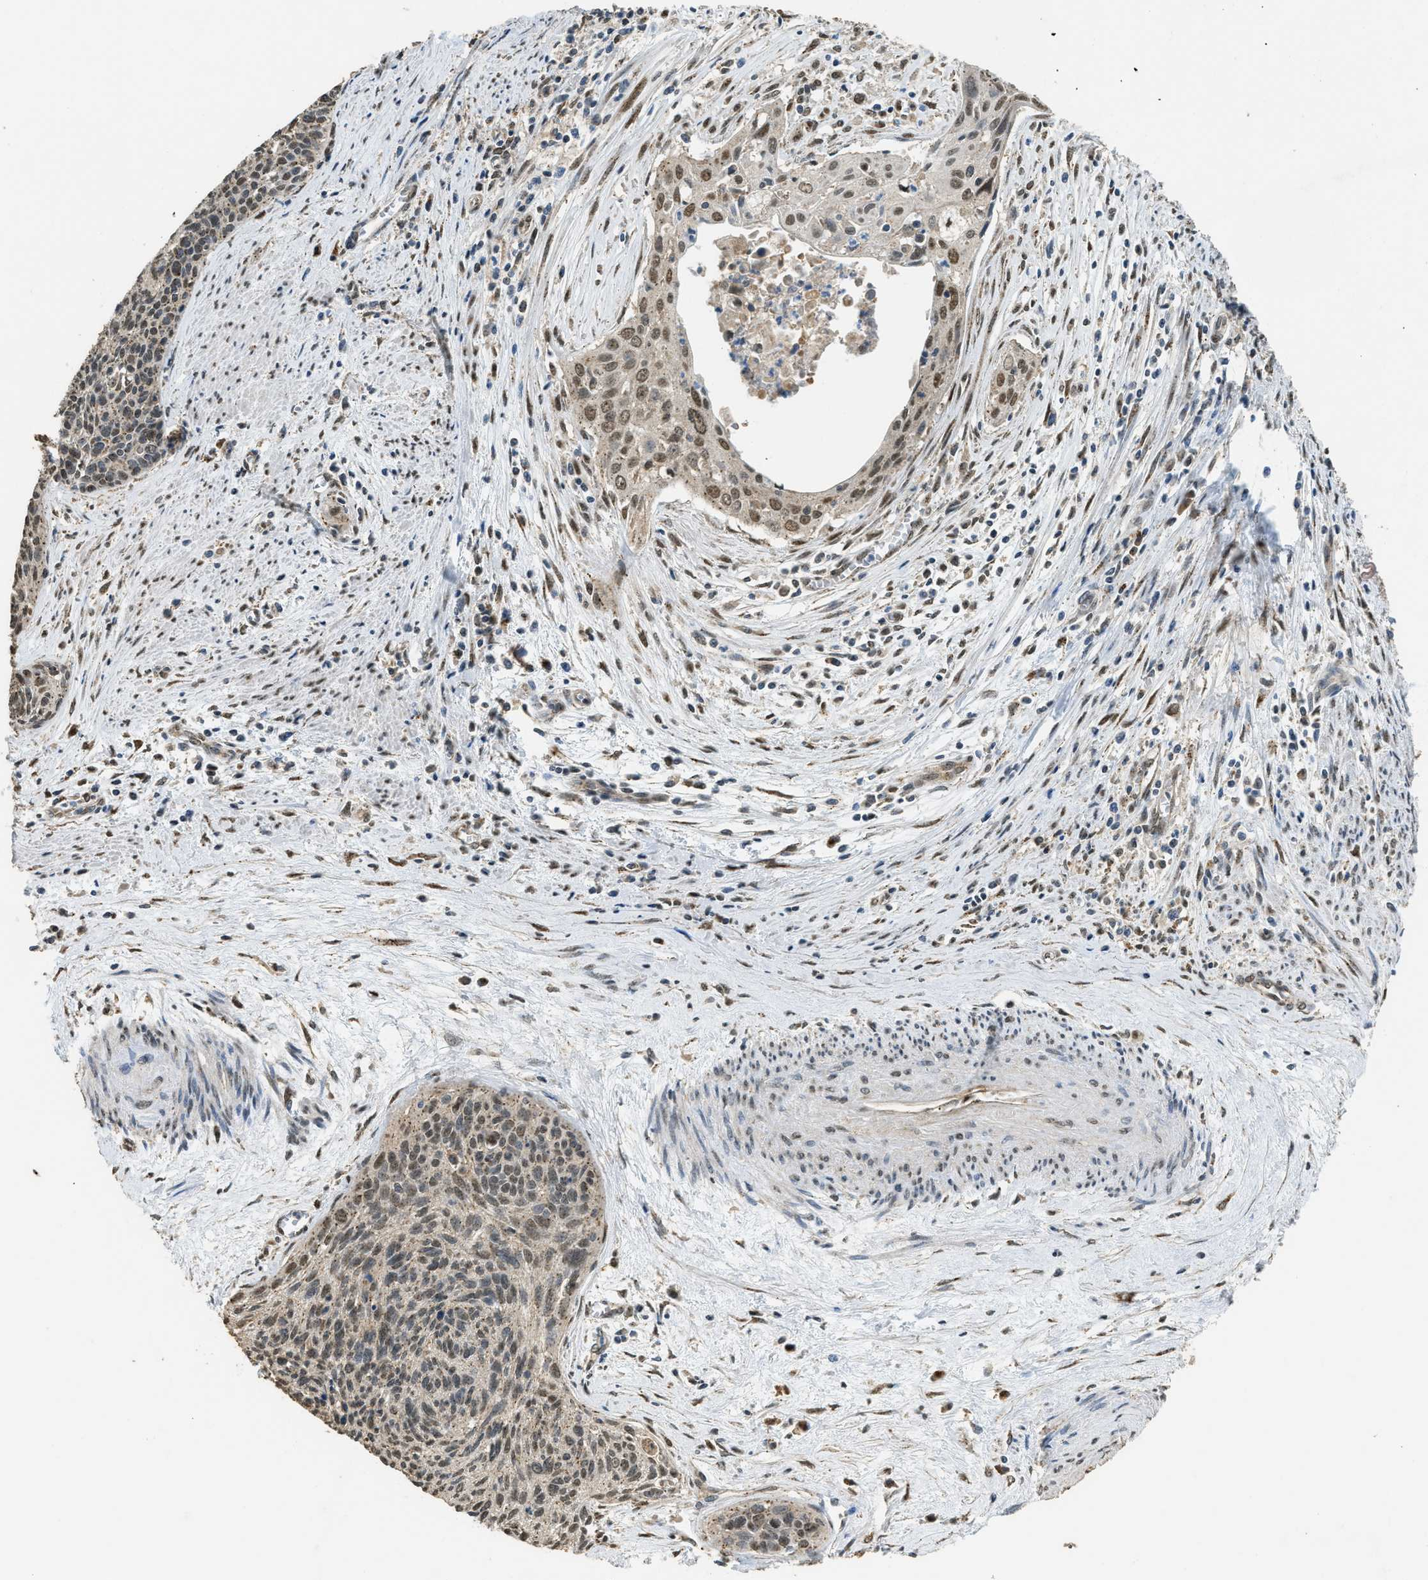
{"staining": {"intensity": "moderate", "quantity": ">75%", "location": "cytoplasmic/membranous,nuclear"}, "tissue": "cervical cancer", "cell_type": "Tumor cells", "image_type": "cancer", "snomed": [{"axis": "morphology", "description": "Squamous cell carcinoma, NOS"}, {"axis": "topography", "description": "Cervix"}], "caption": "A photomicrograph showing moderate cytoplasmic/membranous and nuclear positivity in about >75% of tumor cells in squamous cell carcinoma (cervical), as visualized by brown immunohistochemical staining.", "gene": "IPO7", "patient": {"sex": "female", "age": 55}}